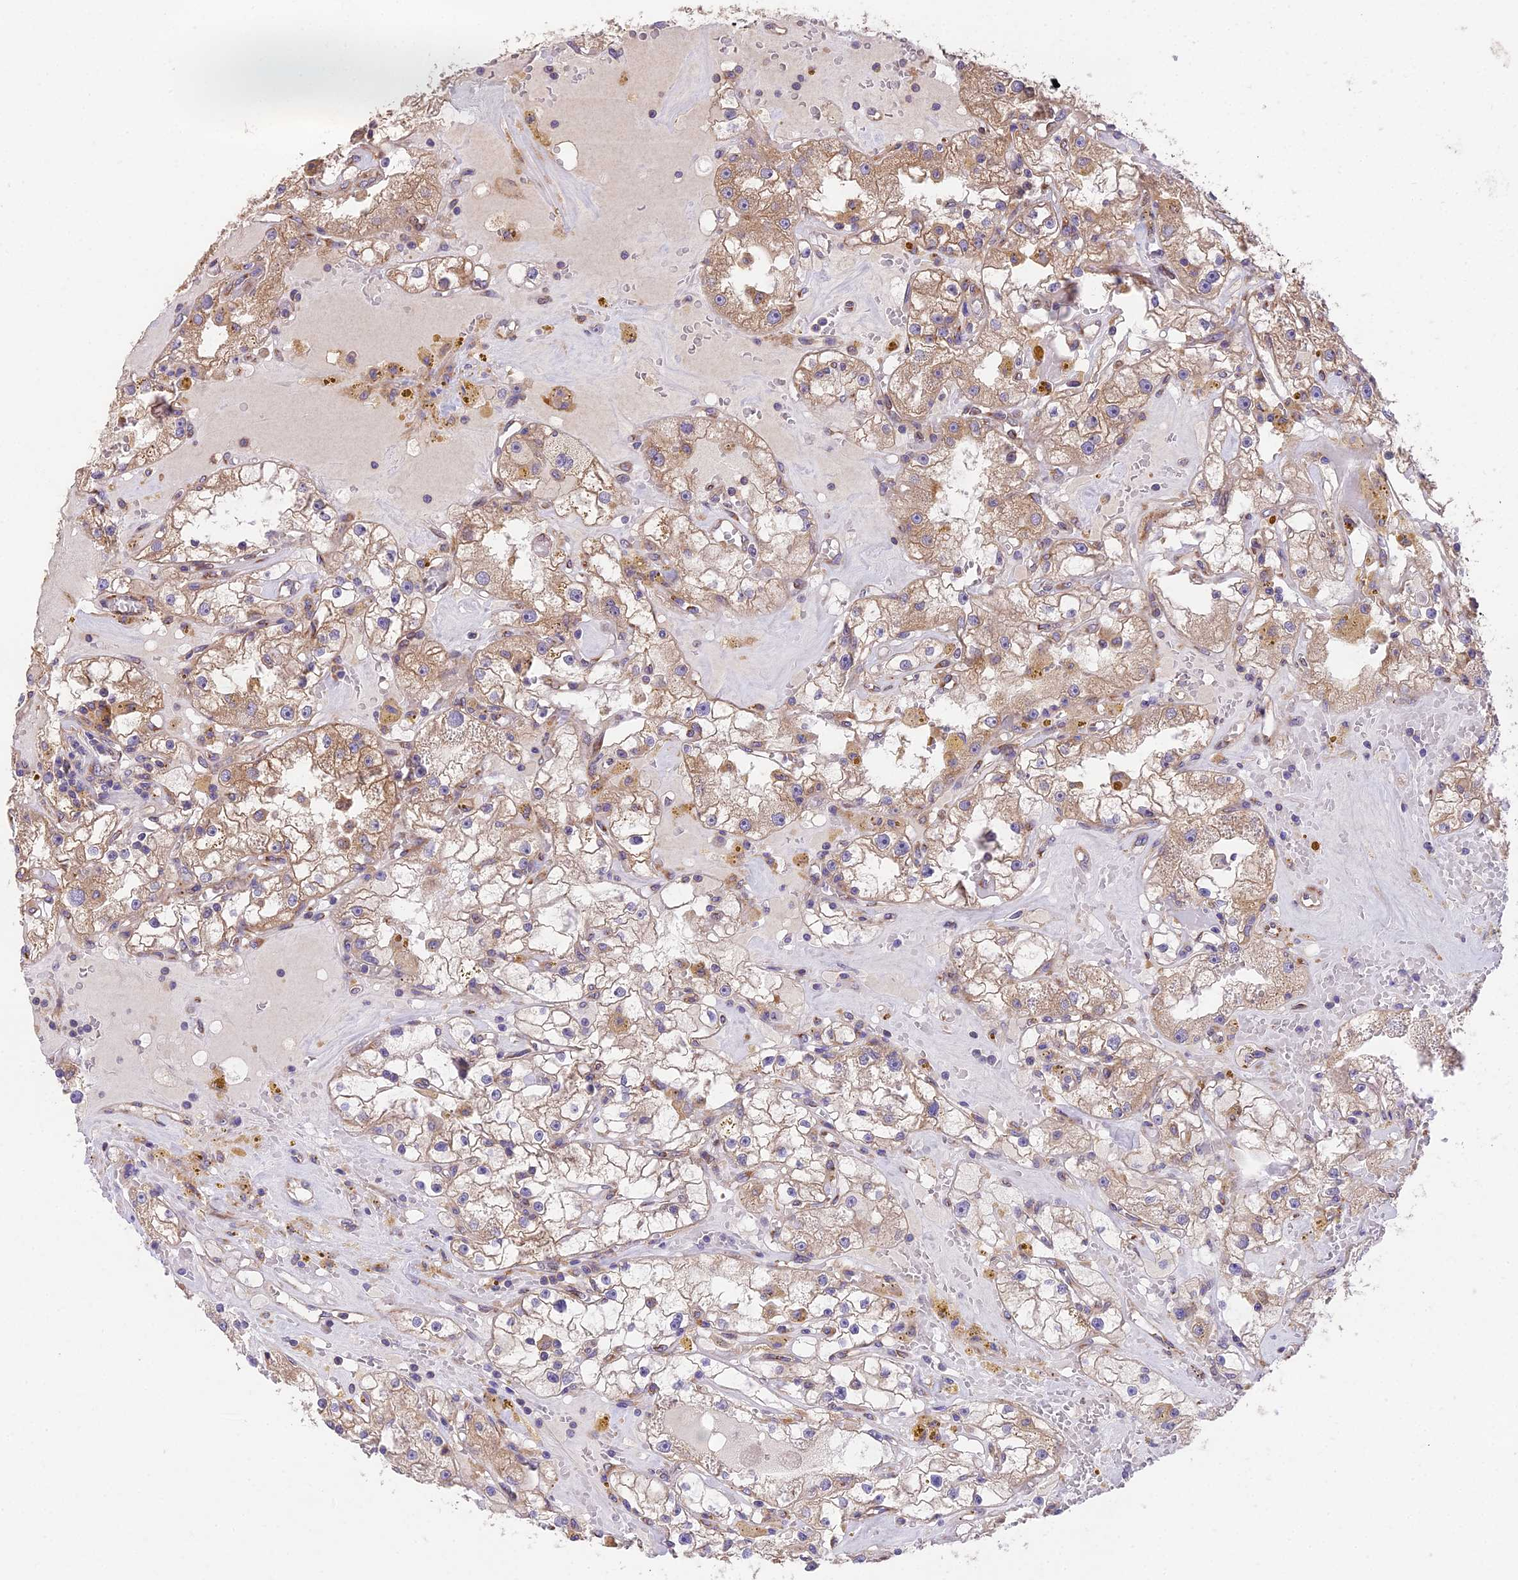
{"staining": {"intensity": "moderate", "quantity": ">75%", "location": "cytoplasmic/membranous"}, "tissue": "renal cancer", "cell_type": "Tumor cells", "image_type": "cancer", "snomed": [{"axis": "morphology", "description": "Adenocarcinoma, NOS"}, {"axis": "topography", "description": "Kidney"}], "caption": "Immunohistochemical staining of human renal cancer (adenocarcinoma) shows moderate cytoplasmic/membranous protein expression in approximately >75% of tumor cells.", "gene": "BLOC1S4", "patient": {"sex": "male", "age": 56}}